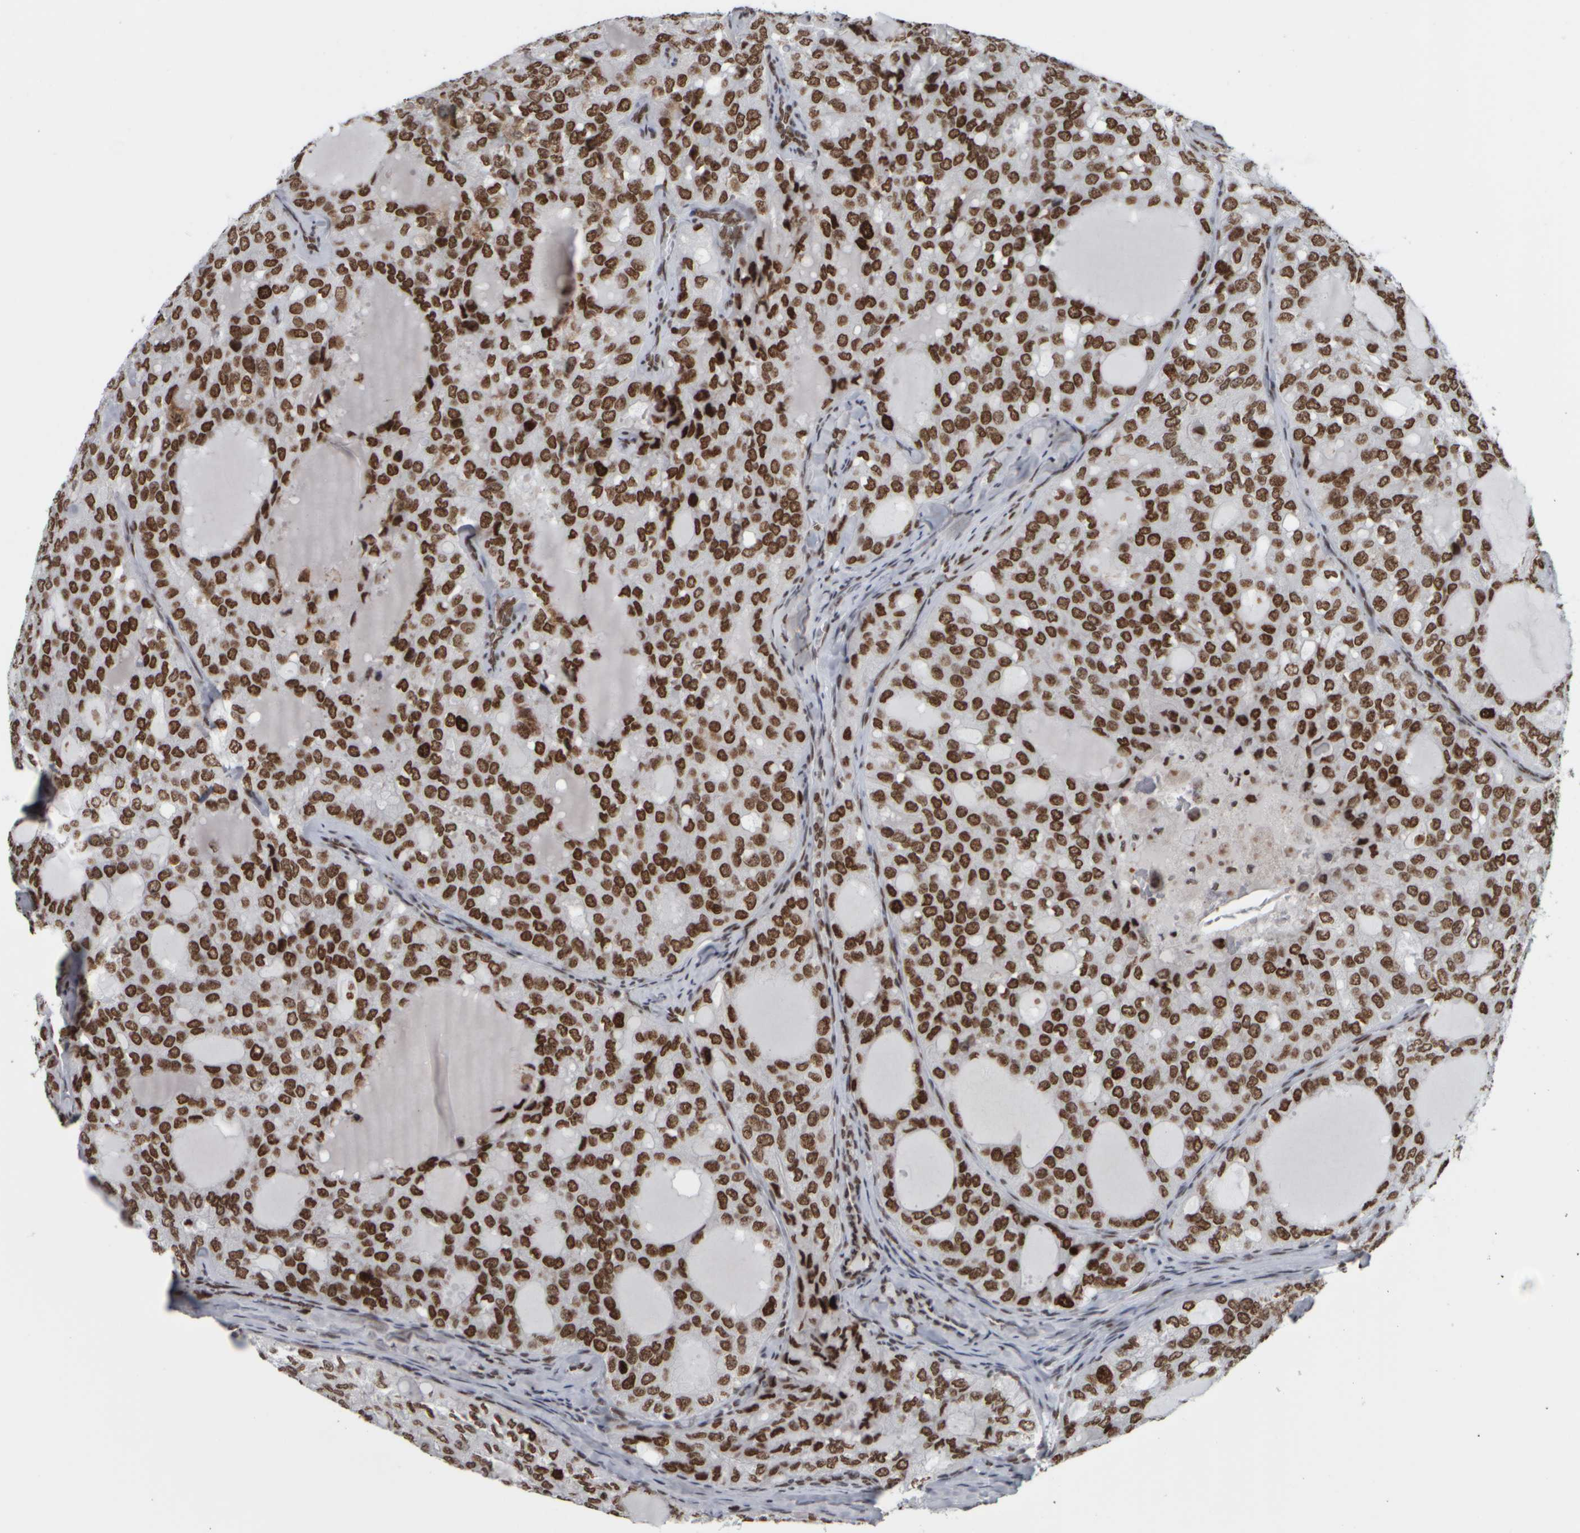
{"staining": {"intensity": "strong", "quantity": ">75%", "location": "nuclear"}, "tissue": "thyroid cancer", "cell_type": "Tumor cells", "image_type": "cancer", "snomed": [{"axis": "morphology", "description": "Follicular adenoma carcinoma, NOS"}, {"axis": "topography", "description": "Thyroid gland"}], "caption": "Strong nuclear positivity is present in approximately >75% of tumor cells in follicular adenoma carcinoma (thyroid).", "gene": "TOP2B", "patient": {"sex": "male", "age": 75}}